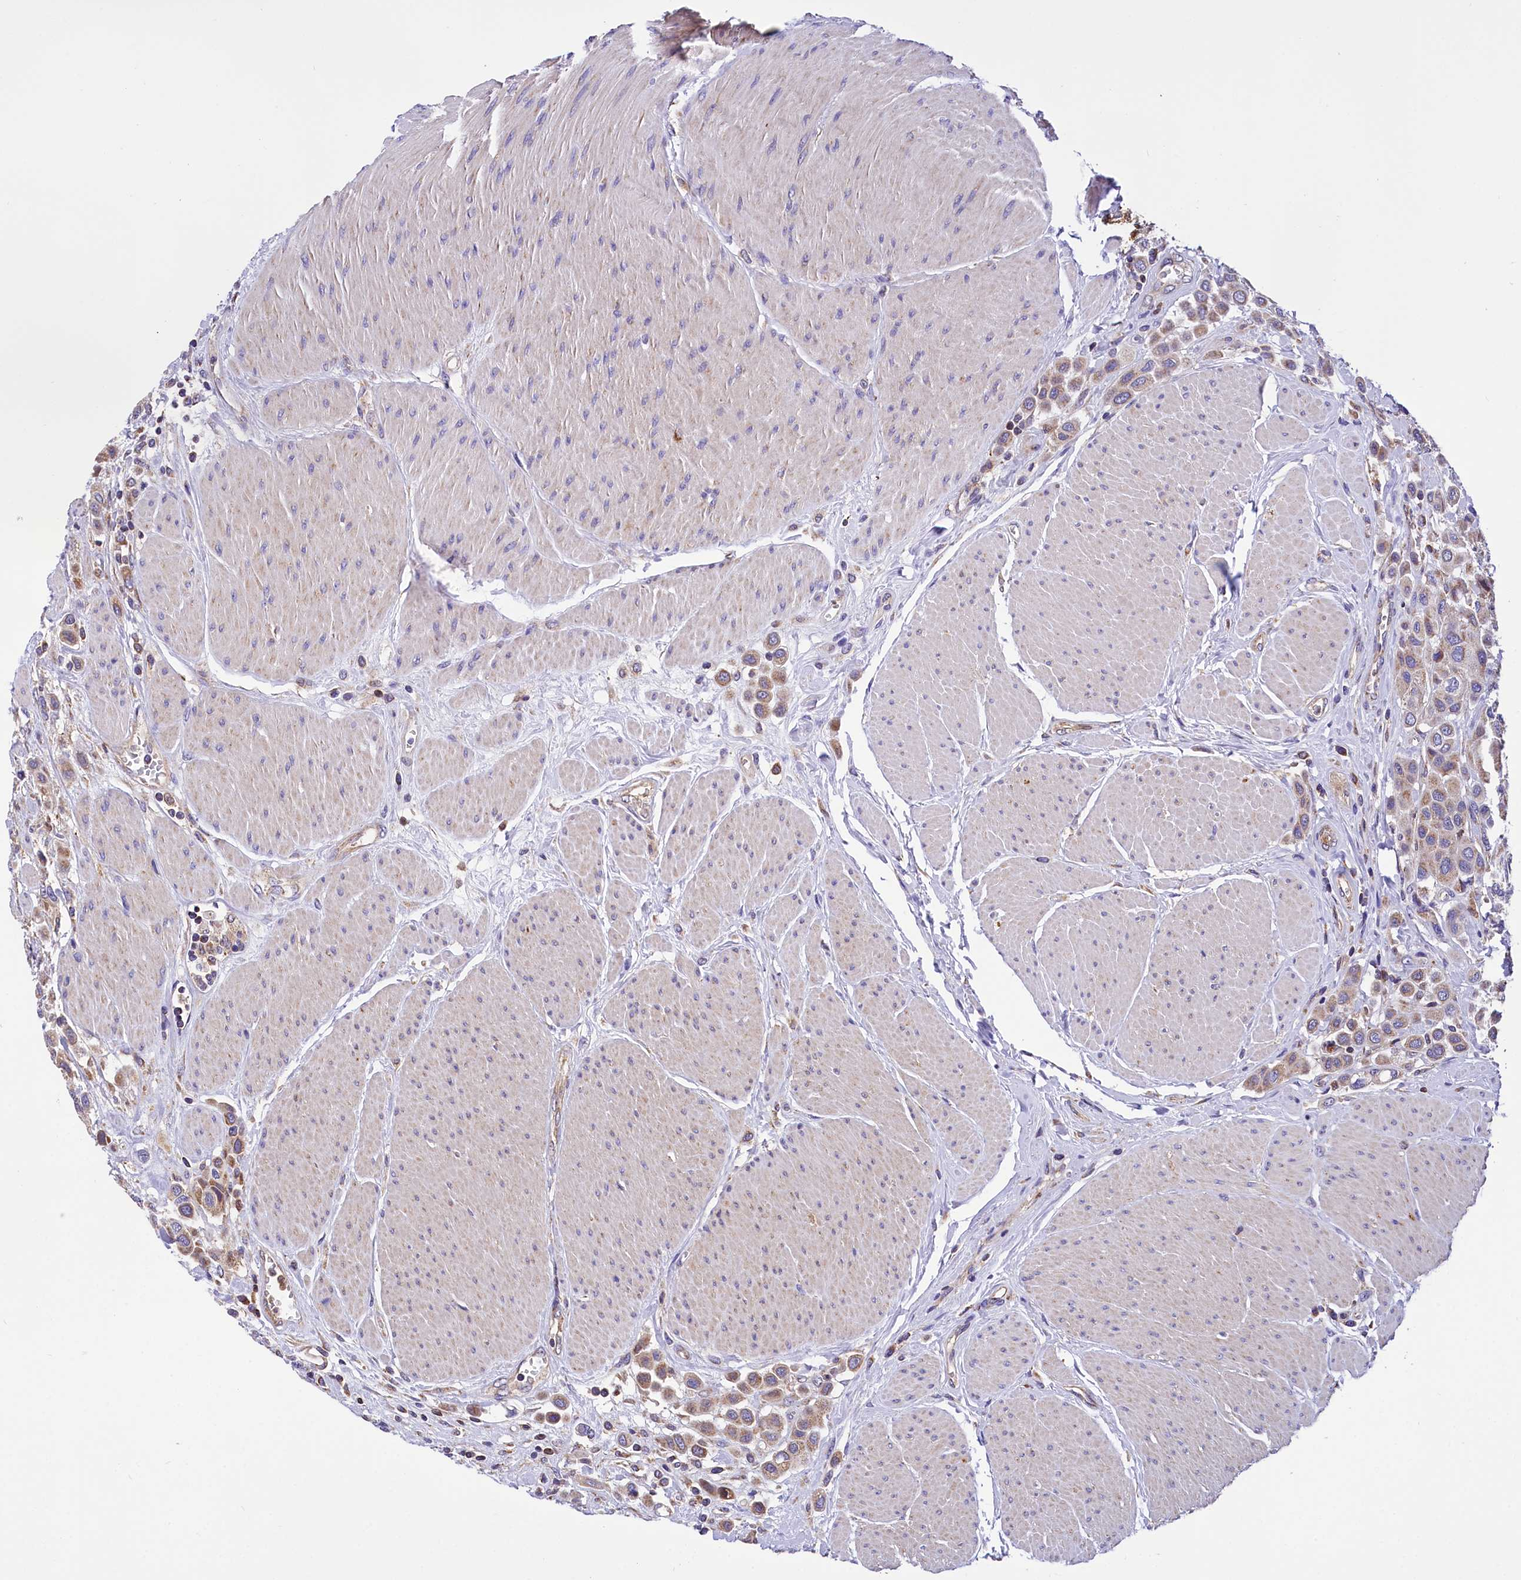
{"staining": {"intensity": "moderate", "quantity": ">75%", "location": "cytoplasmic/membranous"}, "tissue": "urothelial cancer", "cell_type": "Tumor cells", "image_type": "cancer", "snomed": [{"axis": "morphology", "description": "Urothelial carcinoma, High grade"}, {"axis": "topography", "description": "Urinary bladder"}], "caption": "IHC photomicrograph of human urothelial cancer stained for a protein (brown), which reveals medium levels of moderate cytoplasmic/membranous staining in about >75% of tumor cells.", "gene": "TASOR2", "patient": {"sex": "male", "age": 50}}